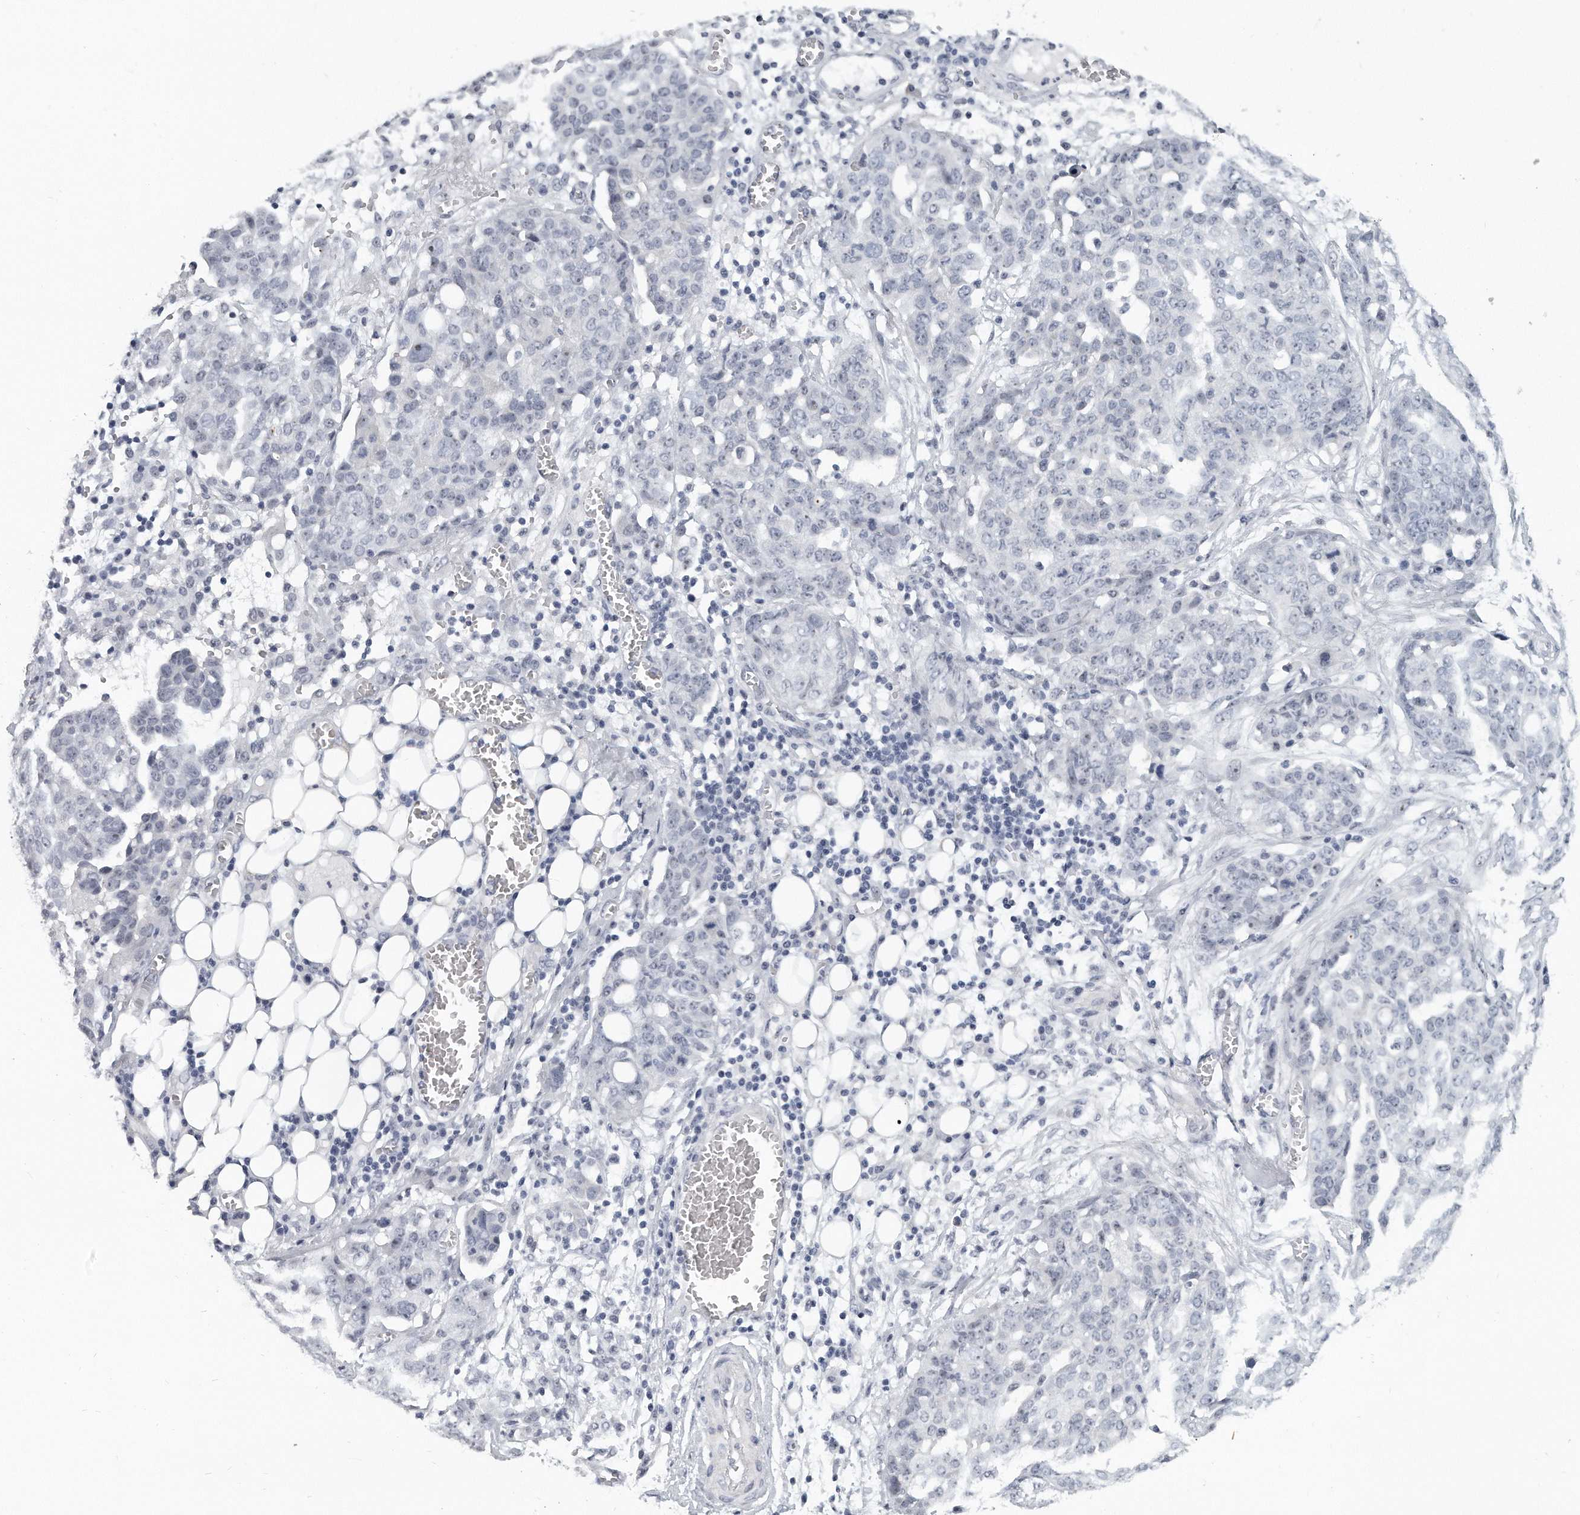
{"staining": {"intensity": "negative", "quantity": "none", "location": "none"}, "tissue": "ovarian cancer", "cell_type": "Tumor cells", "image_type": "cancer", "snomed": [{"axis": "morphology", "description": "Cystadenocarcinoma, serous, NOS"}, {"axis": "topography", "description": "Soft tissue"}, {"axis": "topography", "description": "Ovary"}], "caption": "A micrograph of human ovarian cancer (serous cystadenocarcinoma) is negative for staining in tumor cells.", "gene": "TFCP2L1", "patient": {"sex": "female", "age": 57}}